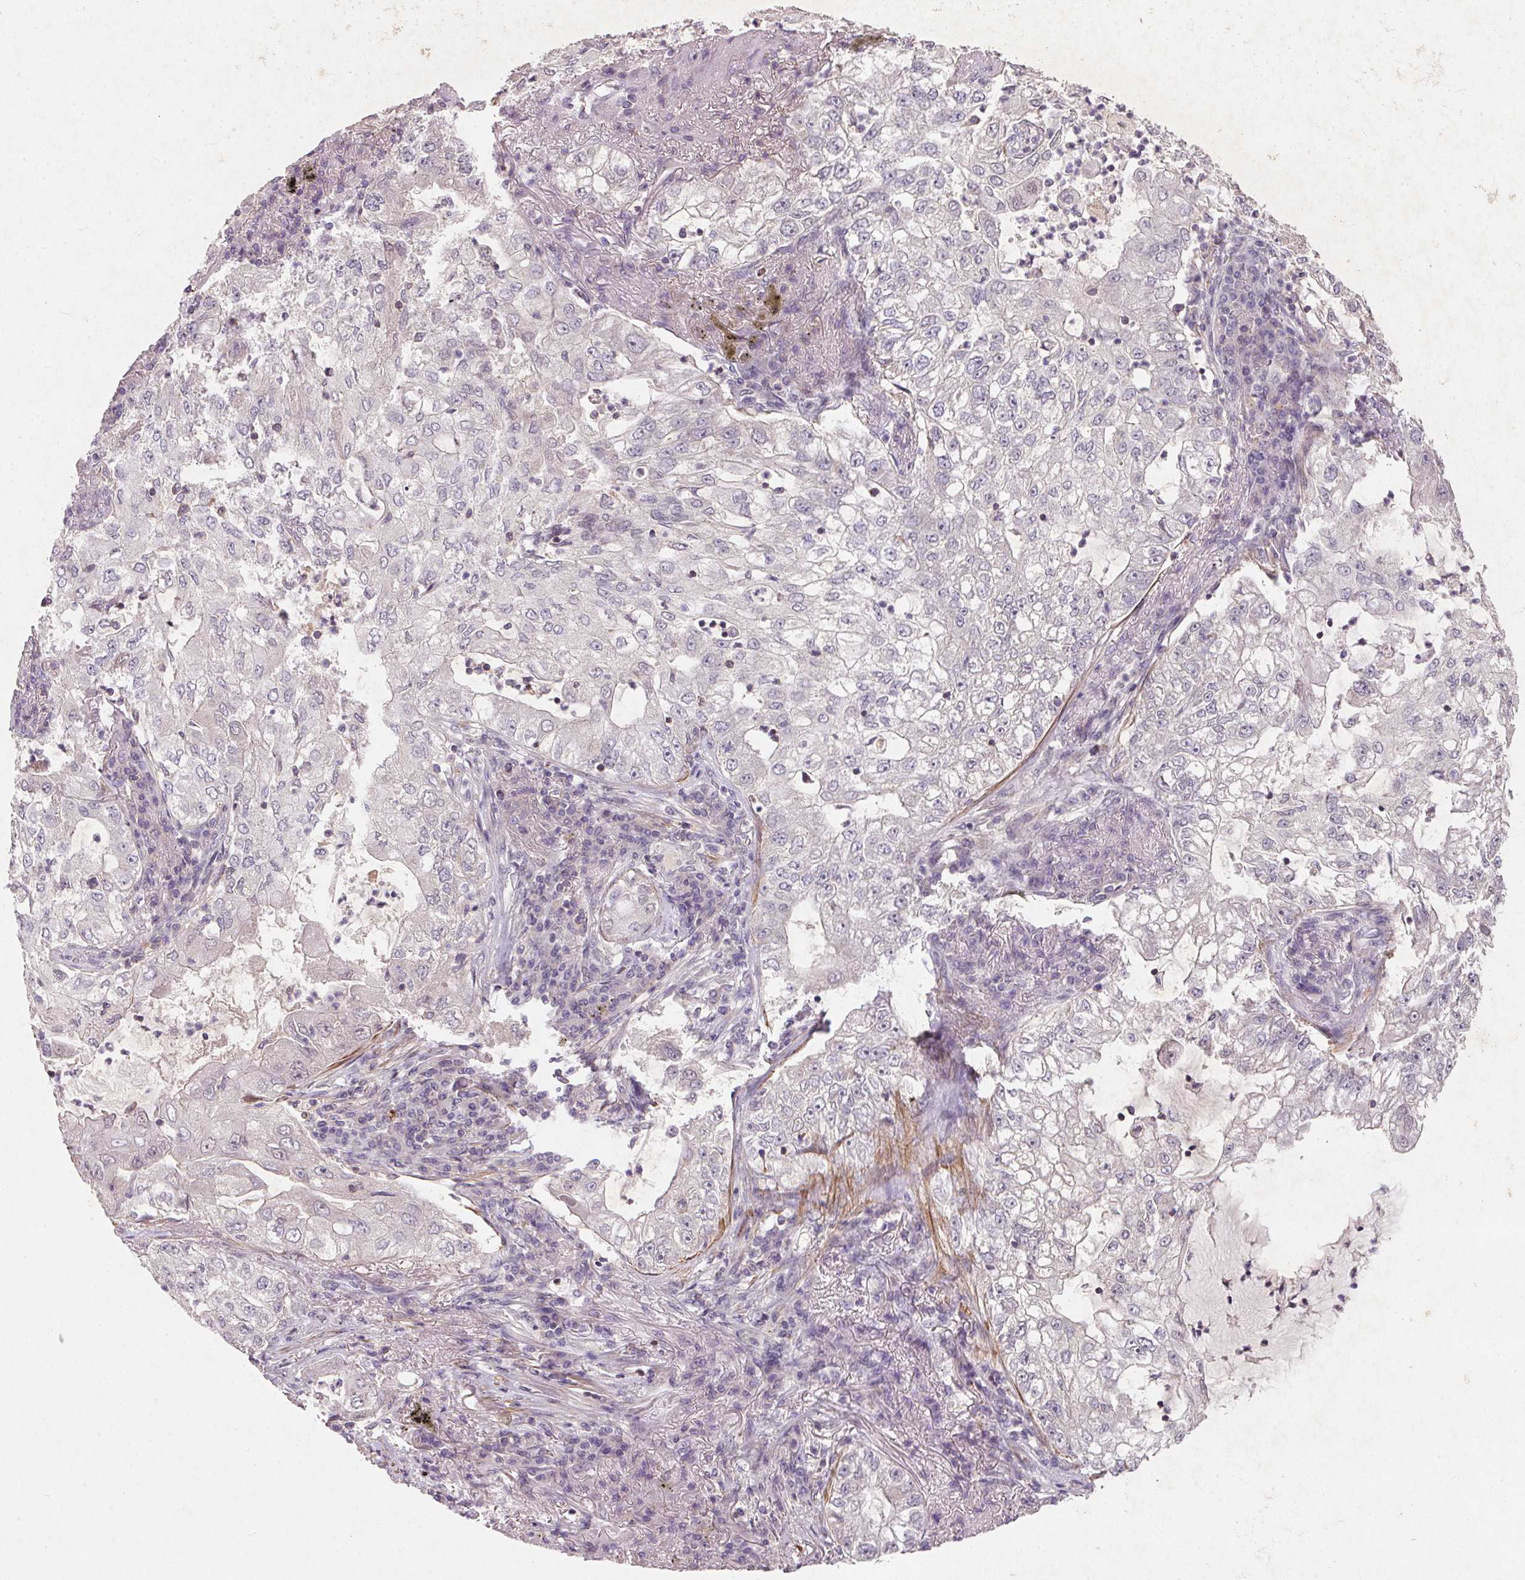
{"staining": {"intensity": "negative", "quantity": "none", "location": "none"}, "tissue": "lung cancer", "cell_type": "Tumor cells", "image_type": "cancer", "snomed": [{"axis": "morphology", "description": "Adenocarcinoma, NOS"}, {"axis": "topography", "description": "Lung"}], "caption": "Immunohistochemistry (IHC) histopathology image of lung adenocarcinoma stained for a protein (brown), which demonstrates no positivity in tumor cells. (Stains: DAB immunohistochemistry with hematoxylin counter stain, Microscopy: brightfield microscopy at high magnification).", "gene": "KCNK15", "patient": {"sex": "female", "age": 73}}